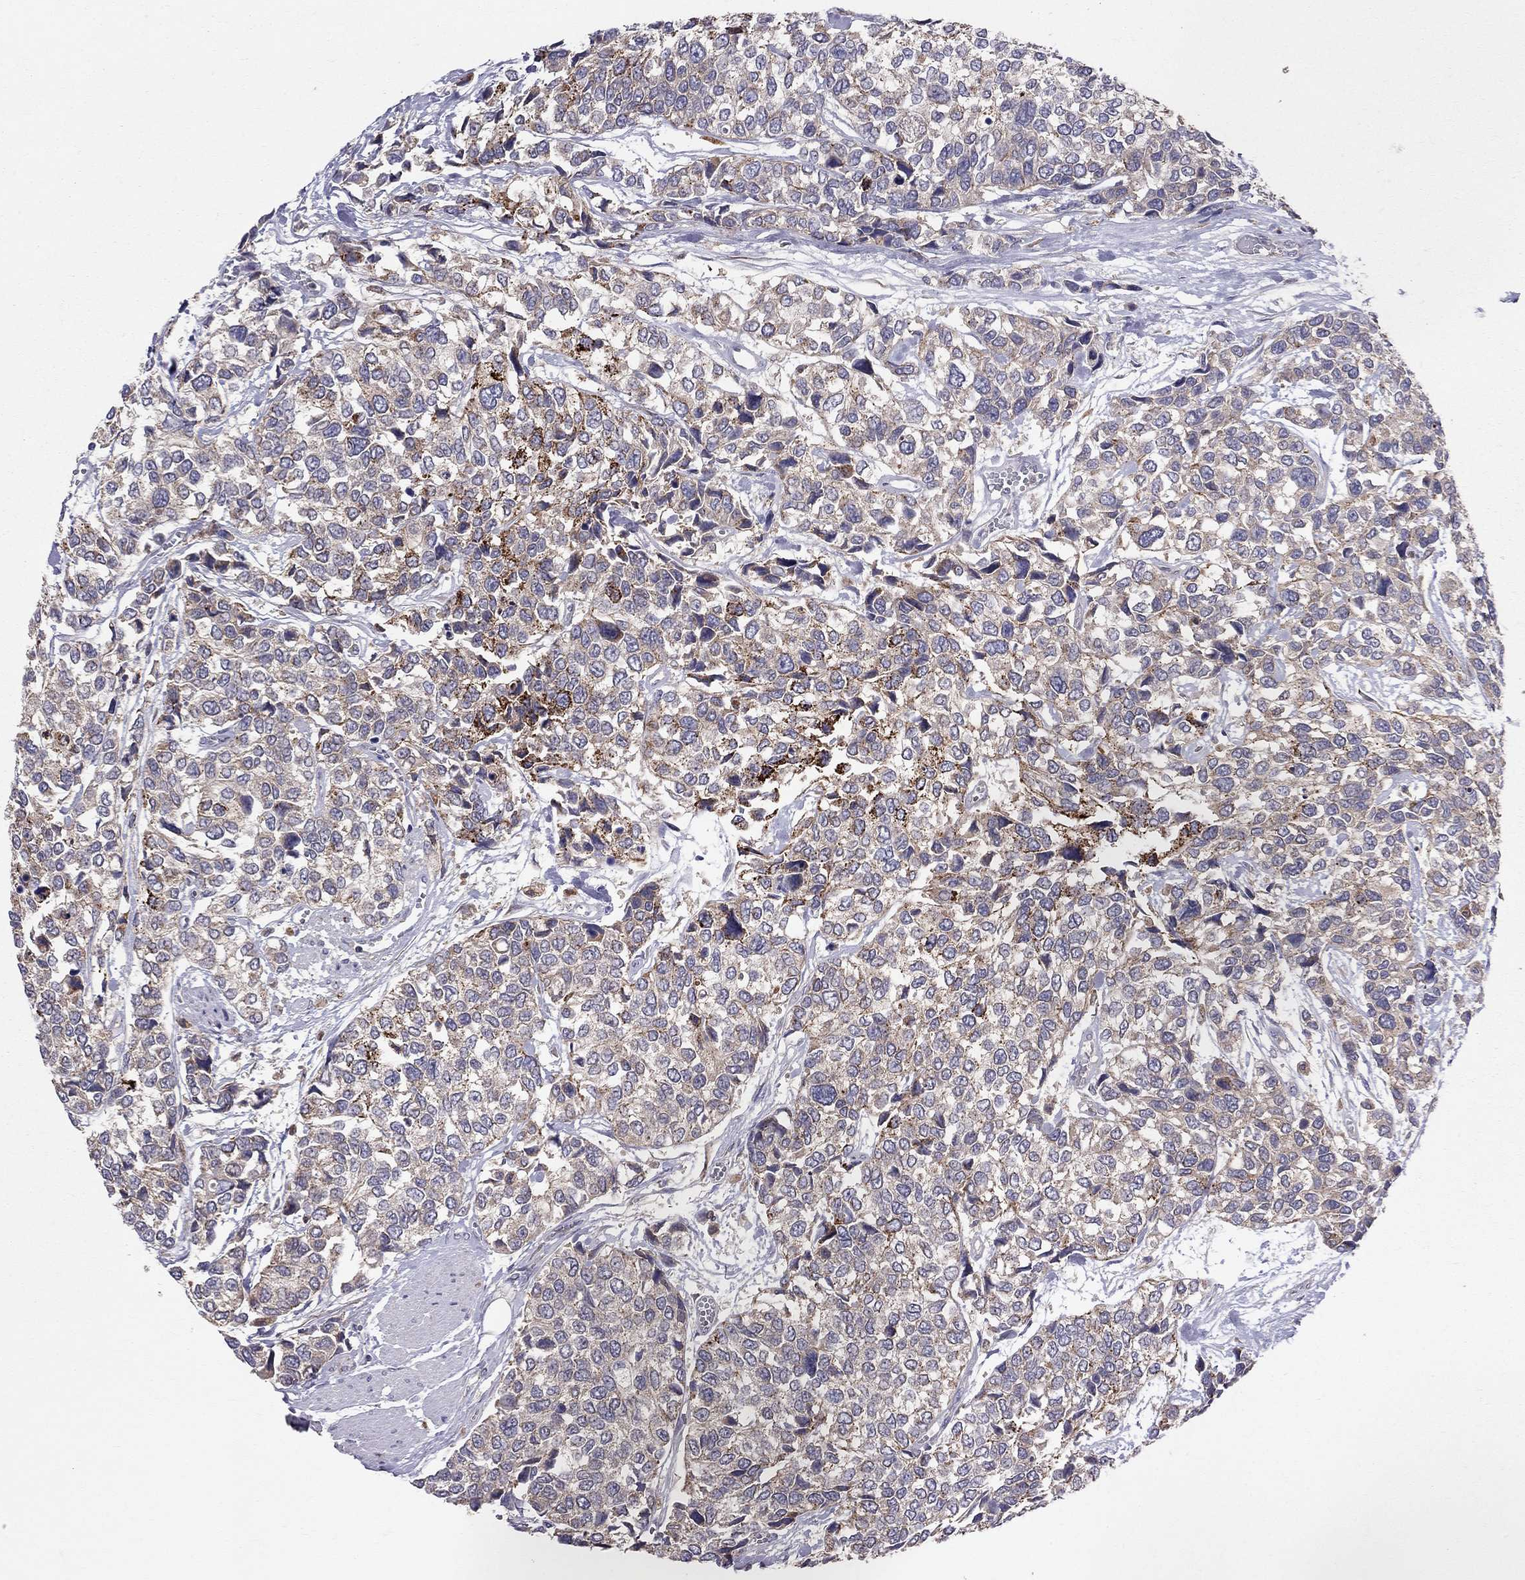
{"staining": {"intensity": "weak", "quantity": ">75%", "location": "cytoplasmic/membranous"}, "tissue": "urothelial cancer", "cell_type": "Tumor cells", "image_type": "cancer", "snomed": [{"axis": "morphology", "description": "Urothelial carcinoma, High grade"}, {"axis": "topography", "description": "Urinary bladder"}], "caption": "Urothelial cancer stained for a protein (brown) exhibits weak cytoplasmic/membranous positive staining in about >75% of tumor cells.", "gene": "PIK3CG", "patient": {"sex": "male", "age": 77}}